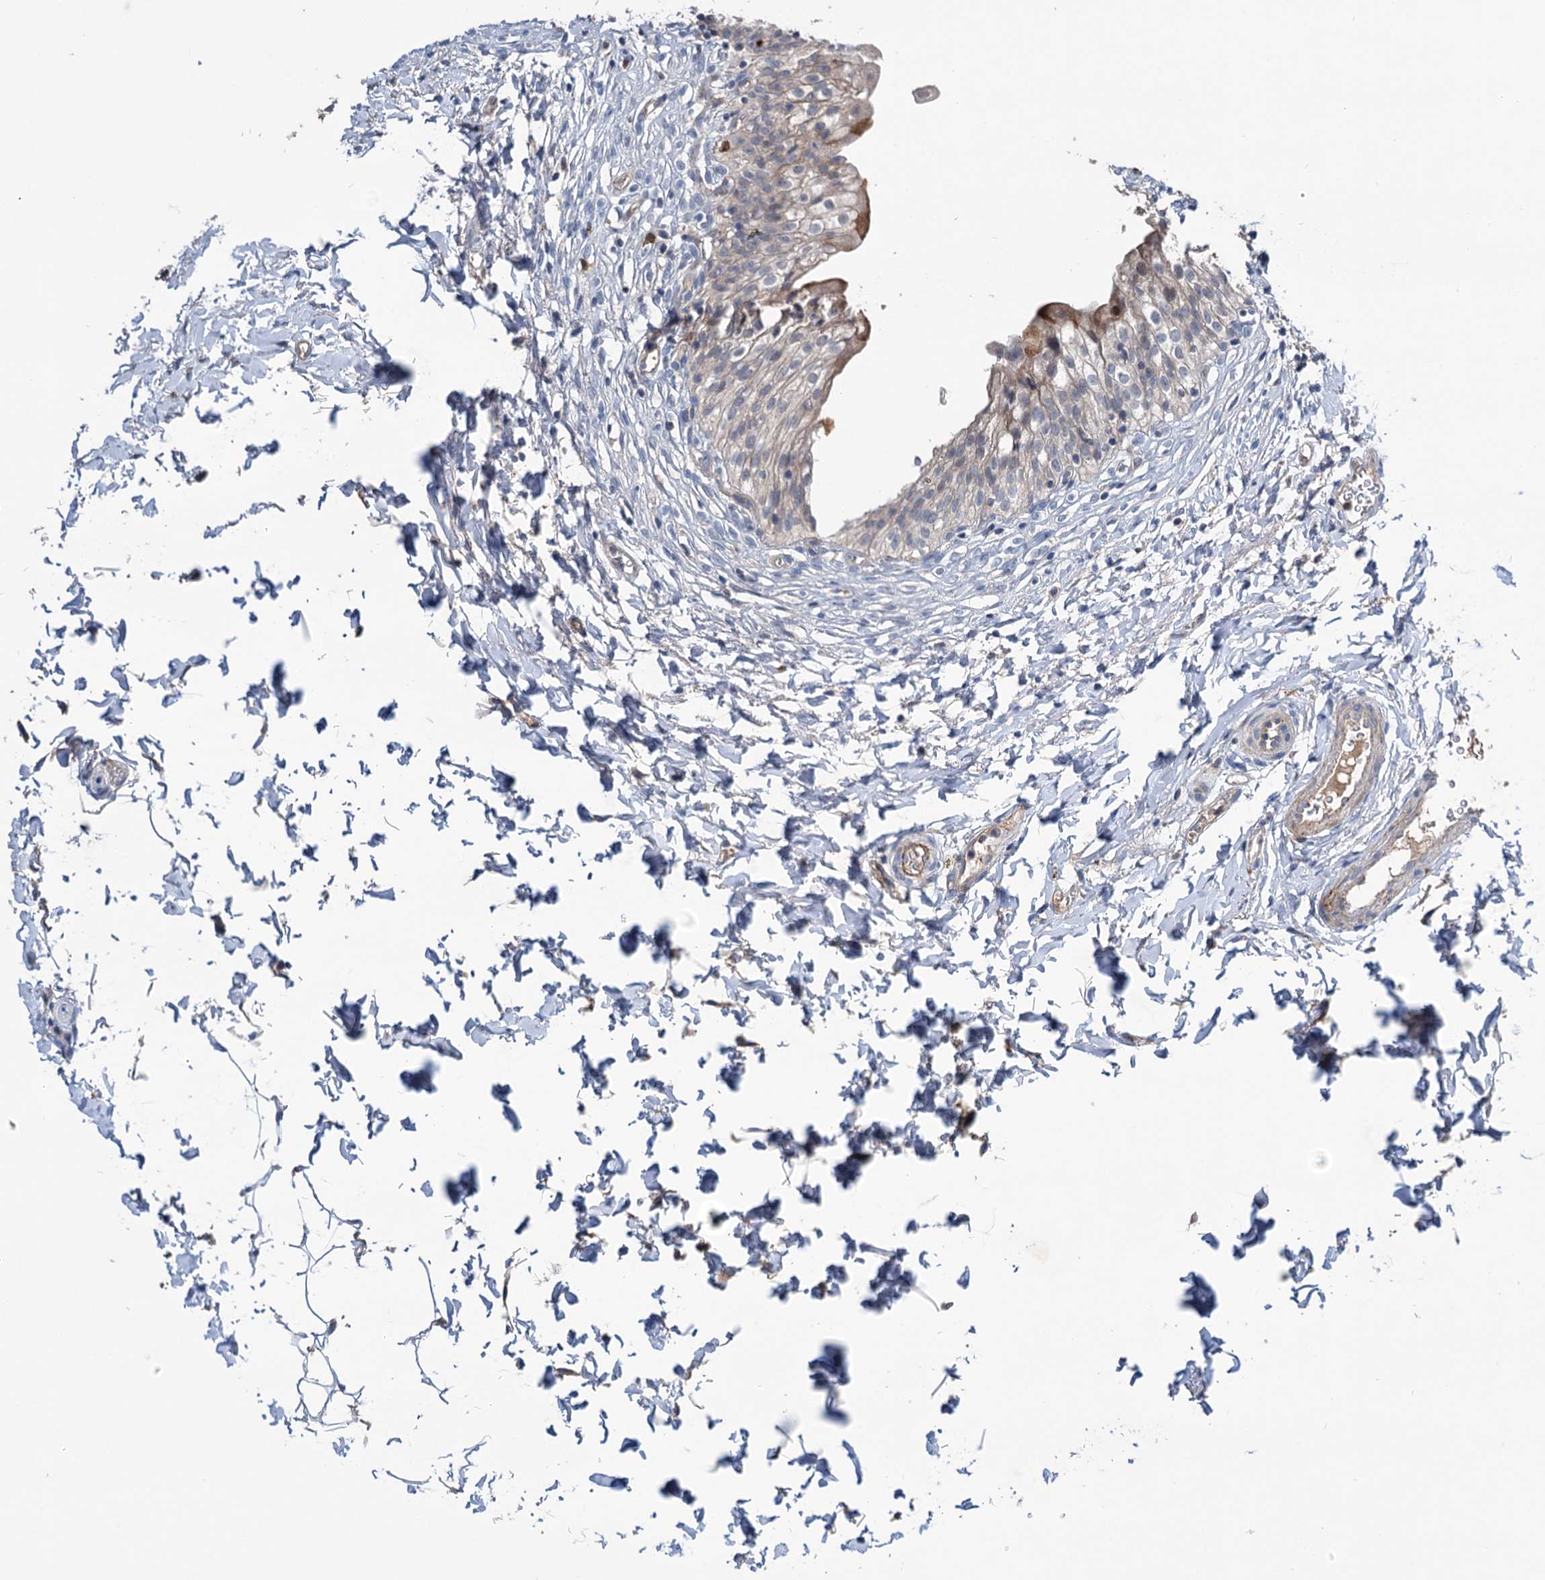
{"staining": {"intensity": "weak", "quantity": "25%-75%", "location": "cytoplasmic/membranous"}, "tissue": "urinary bladder", "cell_type": "Urothelial cells", "image_type": "normal", "snomed": [{"axis": "morphology", "description": "Normal tissue, NOS"}, {"axis": "topography", "description": "Urinary bladder"}], "caption": "Protein staining of normal urinary bladder reveals weak cytoplasmic/membranous positivity in about 25%-75% of urothelial cells. The protein of interest is shown in brown color, while the nuclei are stained blue.", "gene": "NCAPD2", "patient": {"sex": "male", "age": 55}}